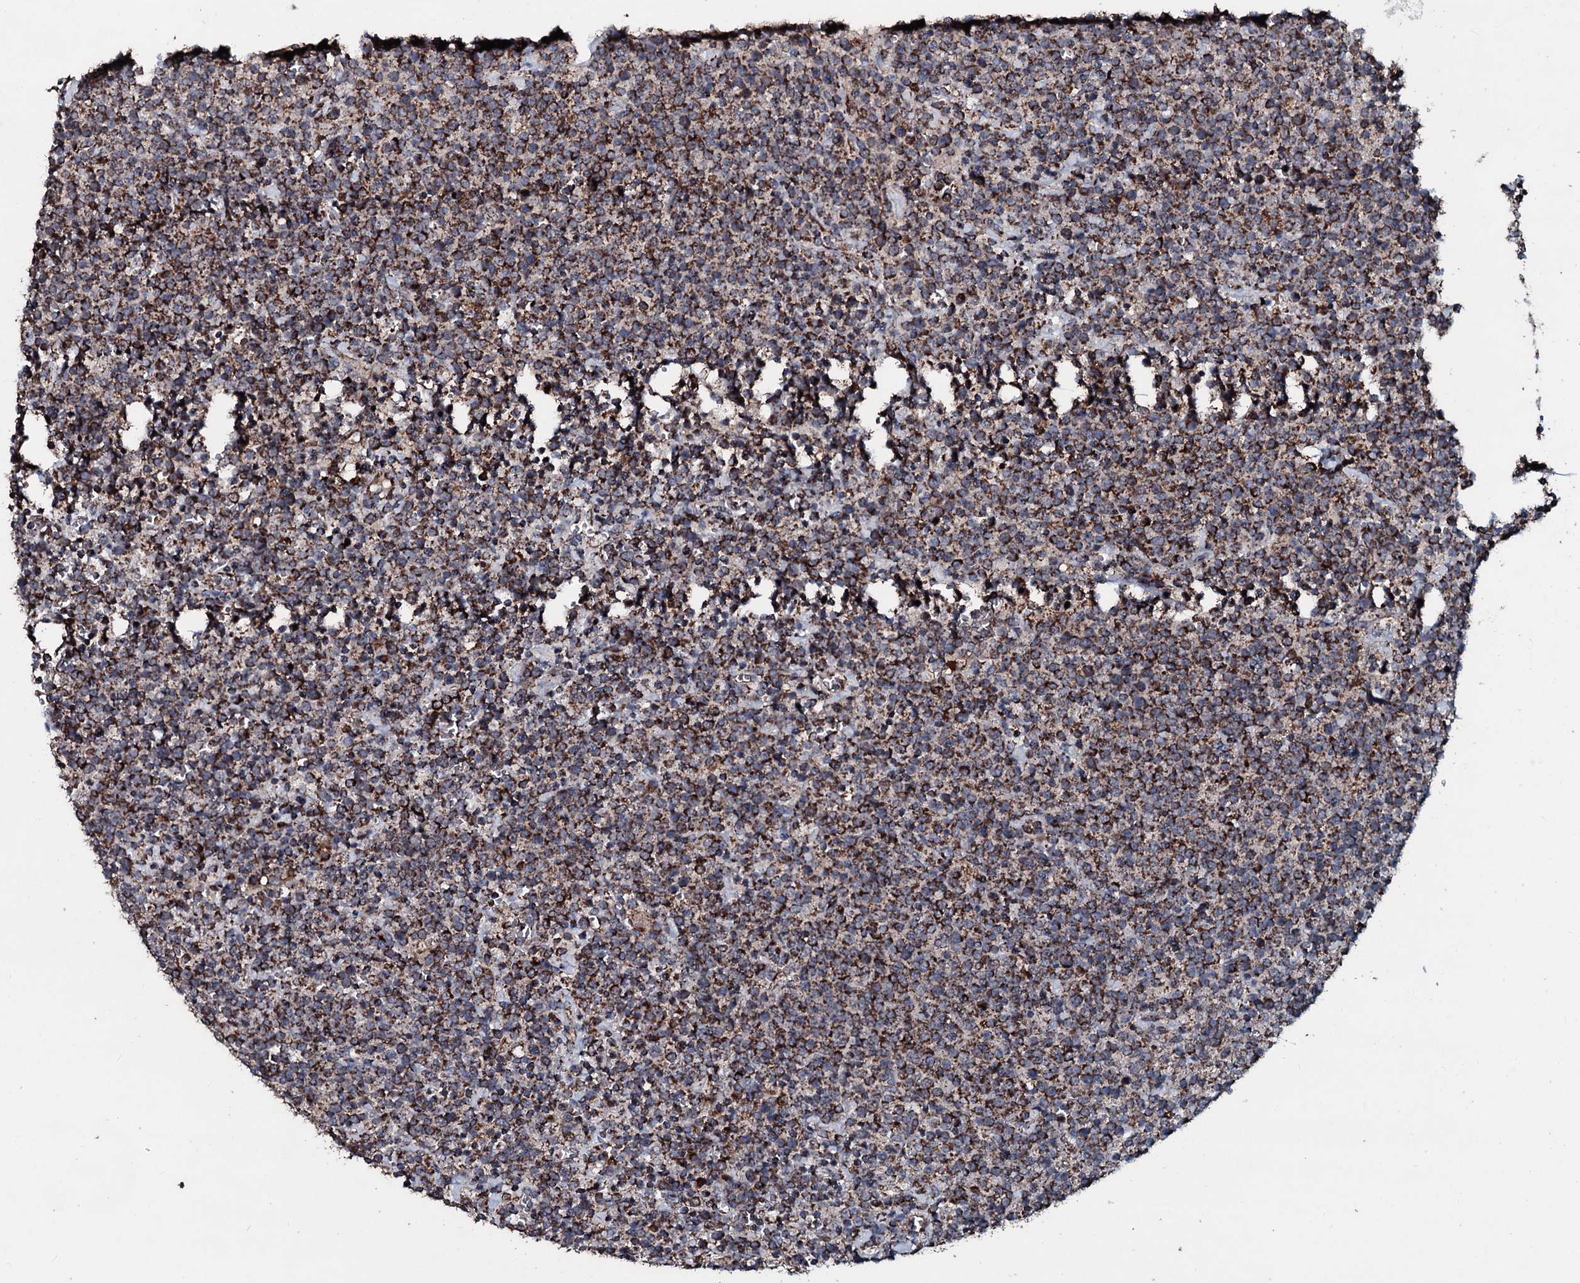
{"staining": {"intensity": "strong", "quantity": ">75%", "location": "cytoplasmic/membranous"}, "tissue": "lymphoma", "cell_type": "Tumor cells", "image_type": "cancer", "snomed": [{"axis": "morphology", "description": "Malignant lymphoma, non-Hodgkin's type, High grade"}, {"axis": "topography", "description": "Lymph node"}], "caption": "Immunohistochemical staining of human lymphoma displays strong cytoplasmic/membranous protein positivity in approximately >75% of tumor cells.", "gene": "DYNC2I2", "patient": {"sex": "male", "age": 61}}